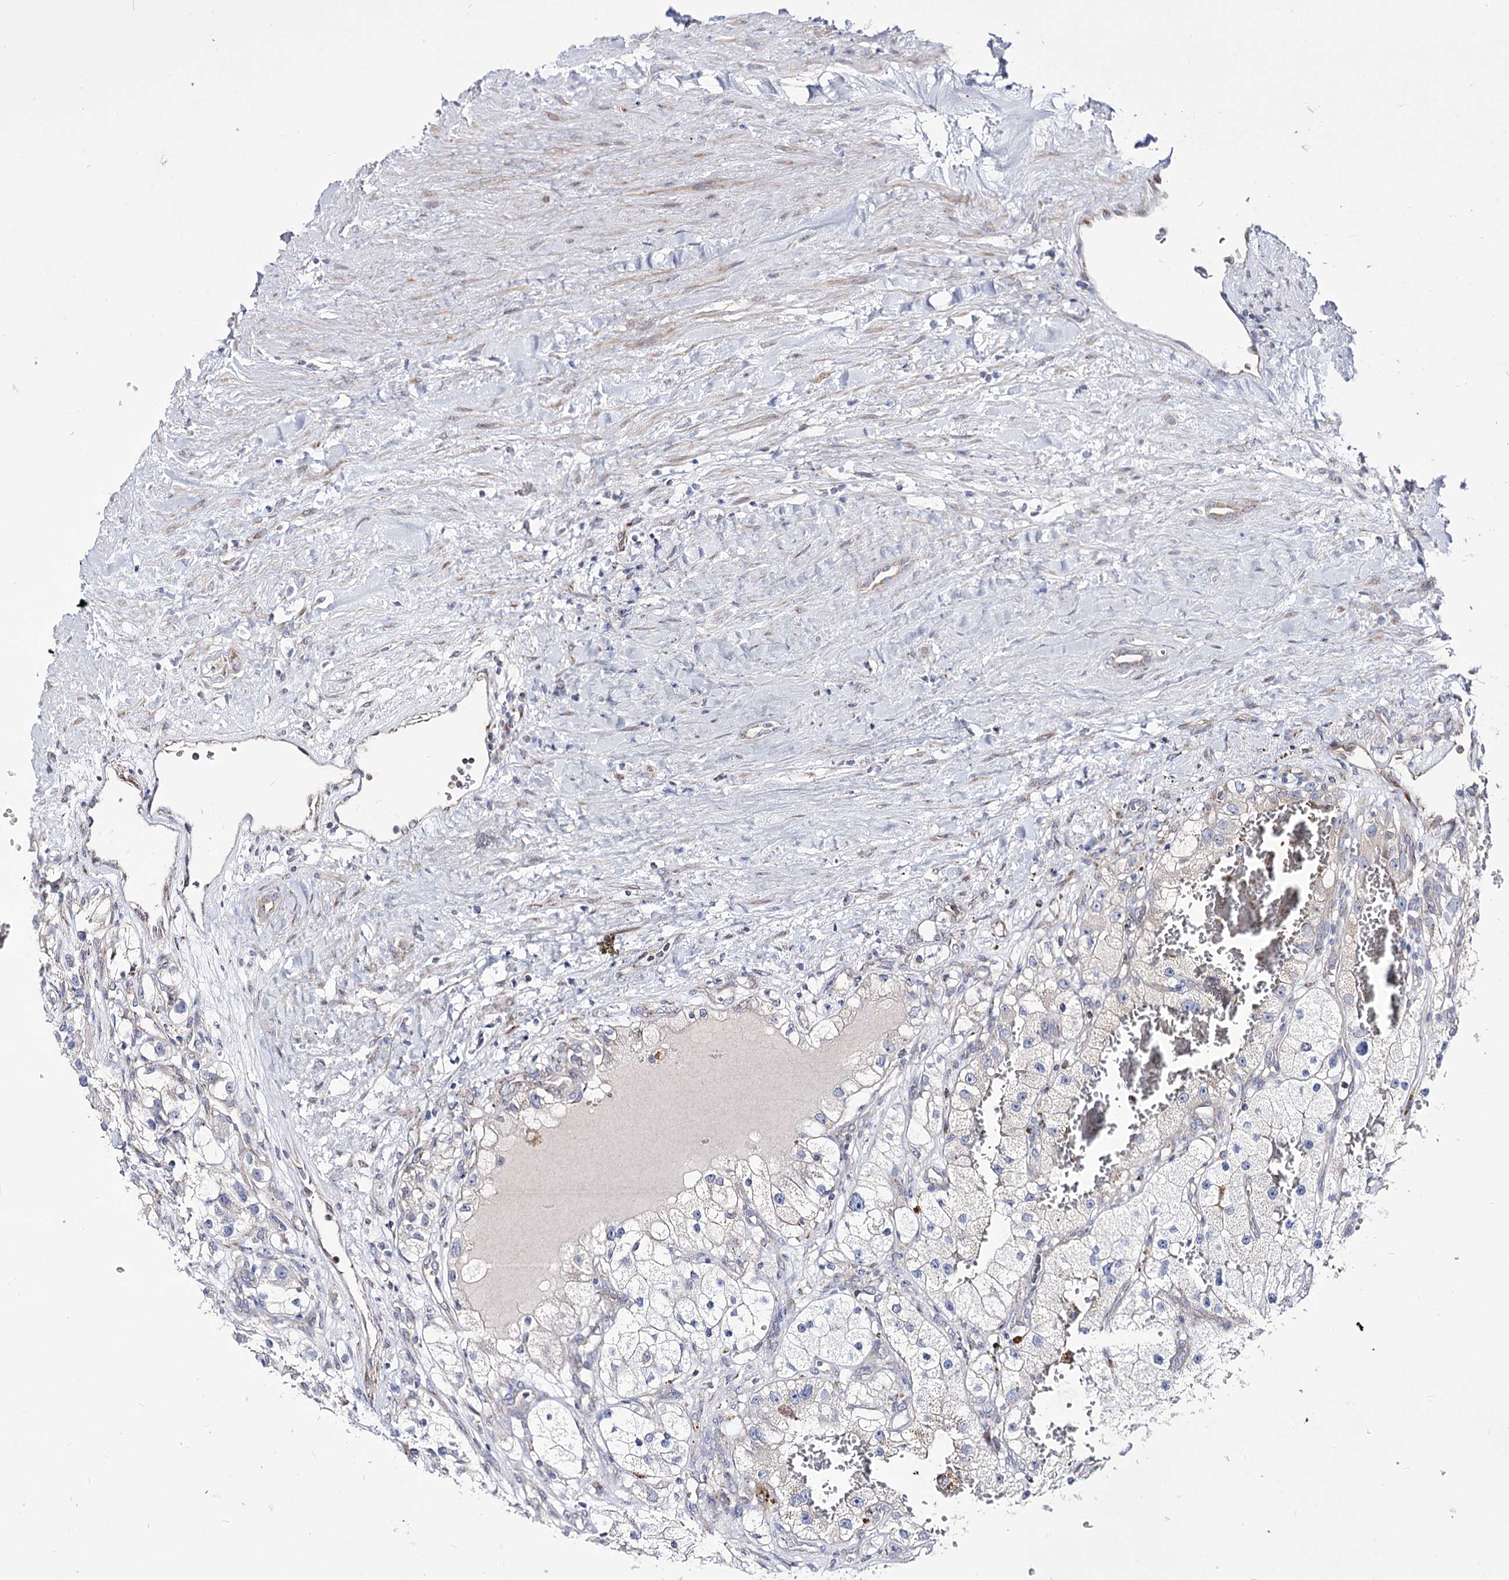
{"staining": {"intensity": "negative", "quantity": "none", "location": "none"}, "tissue": "renal cancer", "cell_type": "Tumor cells", "image_type": "cancer", "snomed": [{"axis": "morphology", "description": "Adenocarcinoma, NOS"}, {"axis": "topography", "description": "Kidney"}], "caption": "Tumor cells show no significant protein staining in adenocarcinoma (renal). (DAB (3,3'-diaminobenzidine) immunohistochemistry (IHC), high magnification).", "gene": "OSBPL5", "patient": {"sex": "female", "age": 57}}